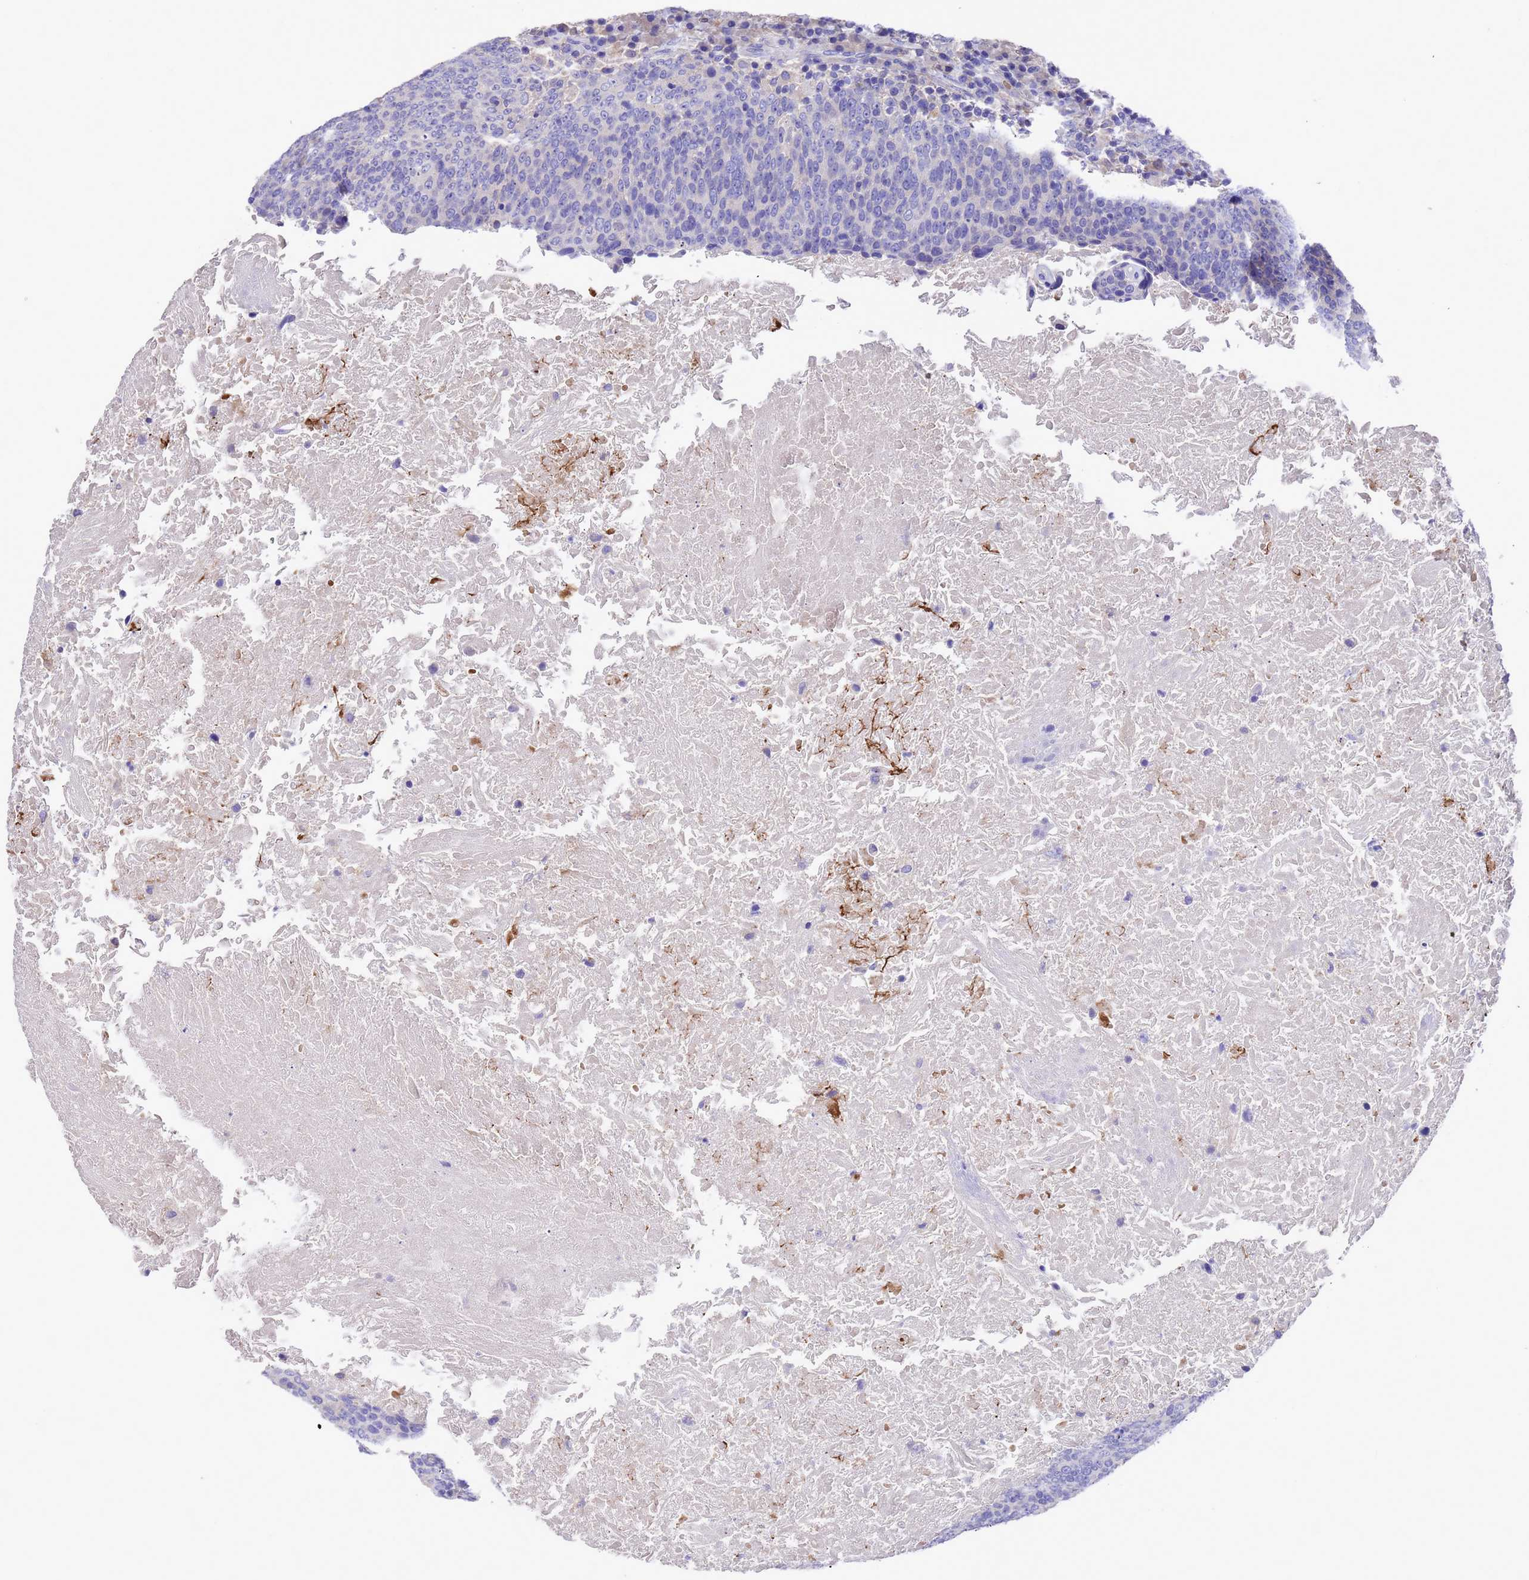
{"staining": {"intensity": "negative", "quantity": "none", "location": "none"}, "tissue": "head and neck cancer", "cell_type": "Tumor cells", "image_type": "cancer", "snomed": [{"axis": "morphology", "description": "Squamous cell carcinoma, NOS"}, {"axis": "morphology", "description": "Squamous cell carcinoma, metastatic, NOS"}, {"axis": "topography", "description": "Lymph node"}, {"axis": "topography", "description": "Head-Neck"}], "caption": "A micrograph of head and neck cancer (metastatic squamous cell carcinoma) stained for a protein shows no brown staining in tumor cells.", "gene": "ELP6", "patient": {"sex": "male", "age": 62}}